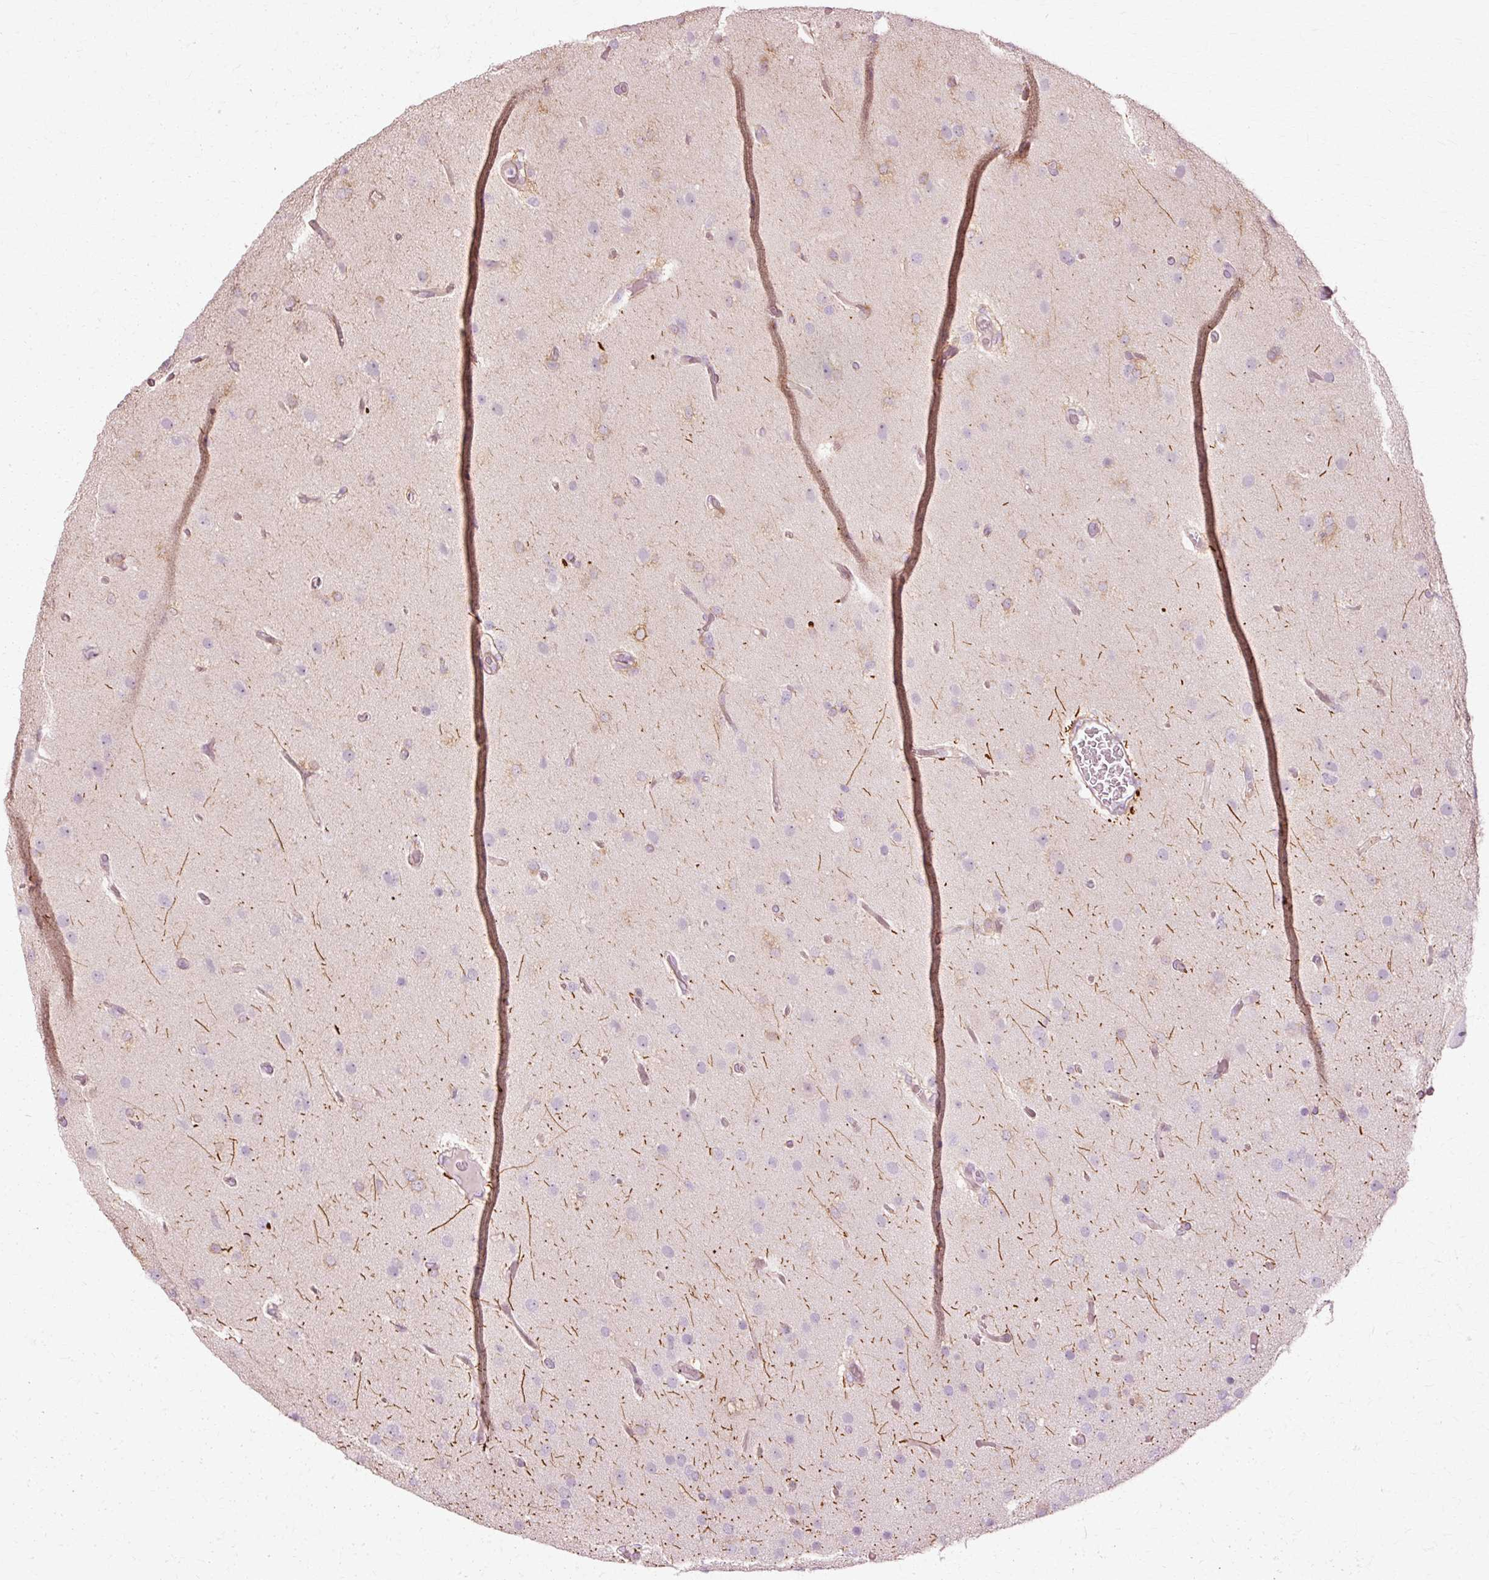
{"staining": {"intensity": "negative", "quantity": "none", "location": "none"}, "tissue": "glioma", "cell_type": "Tumor cells", "image_type": "cancer", "snomed": [{"axis": "morphology", "description": "Glioma, malignant, High grade"}, {"axis": "topography", "description": "Brain"}], "caption": "DAB immunohistochemical staining of malignant glioma (high-grade) demonstrates no significant expression in tumor cells.", "gene": "RGPD5", "patient": {"sex": "female", "age": 74}}